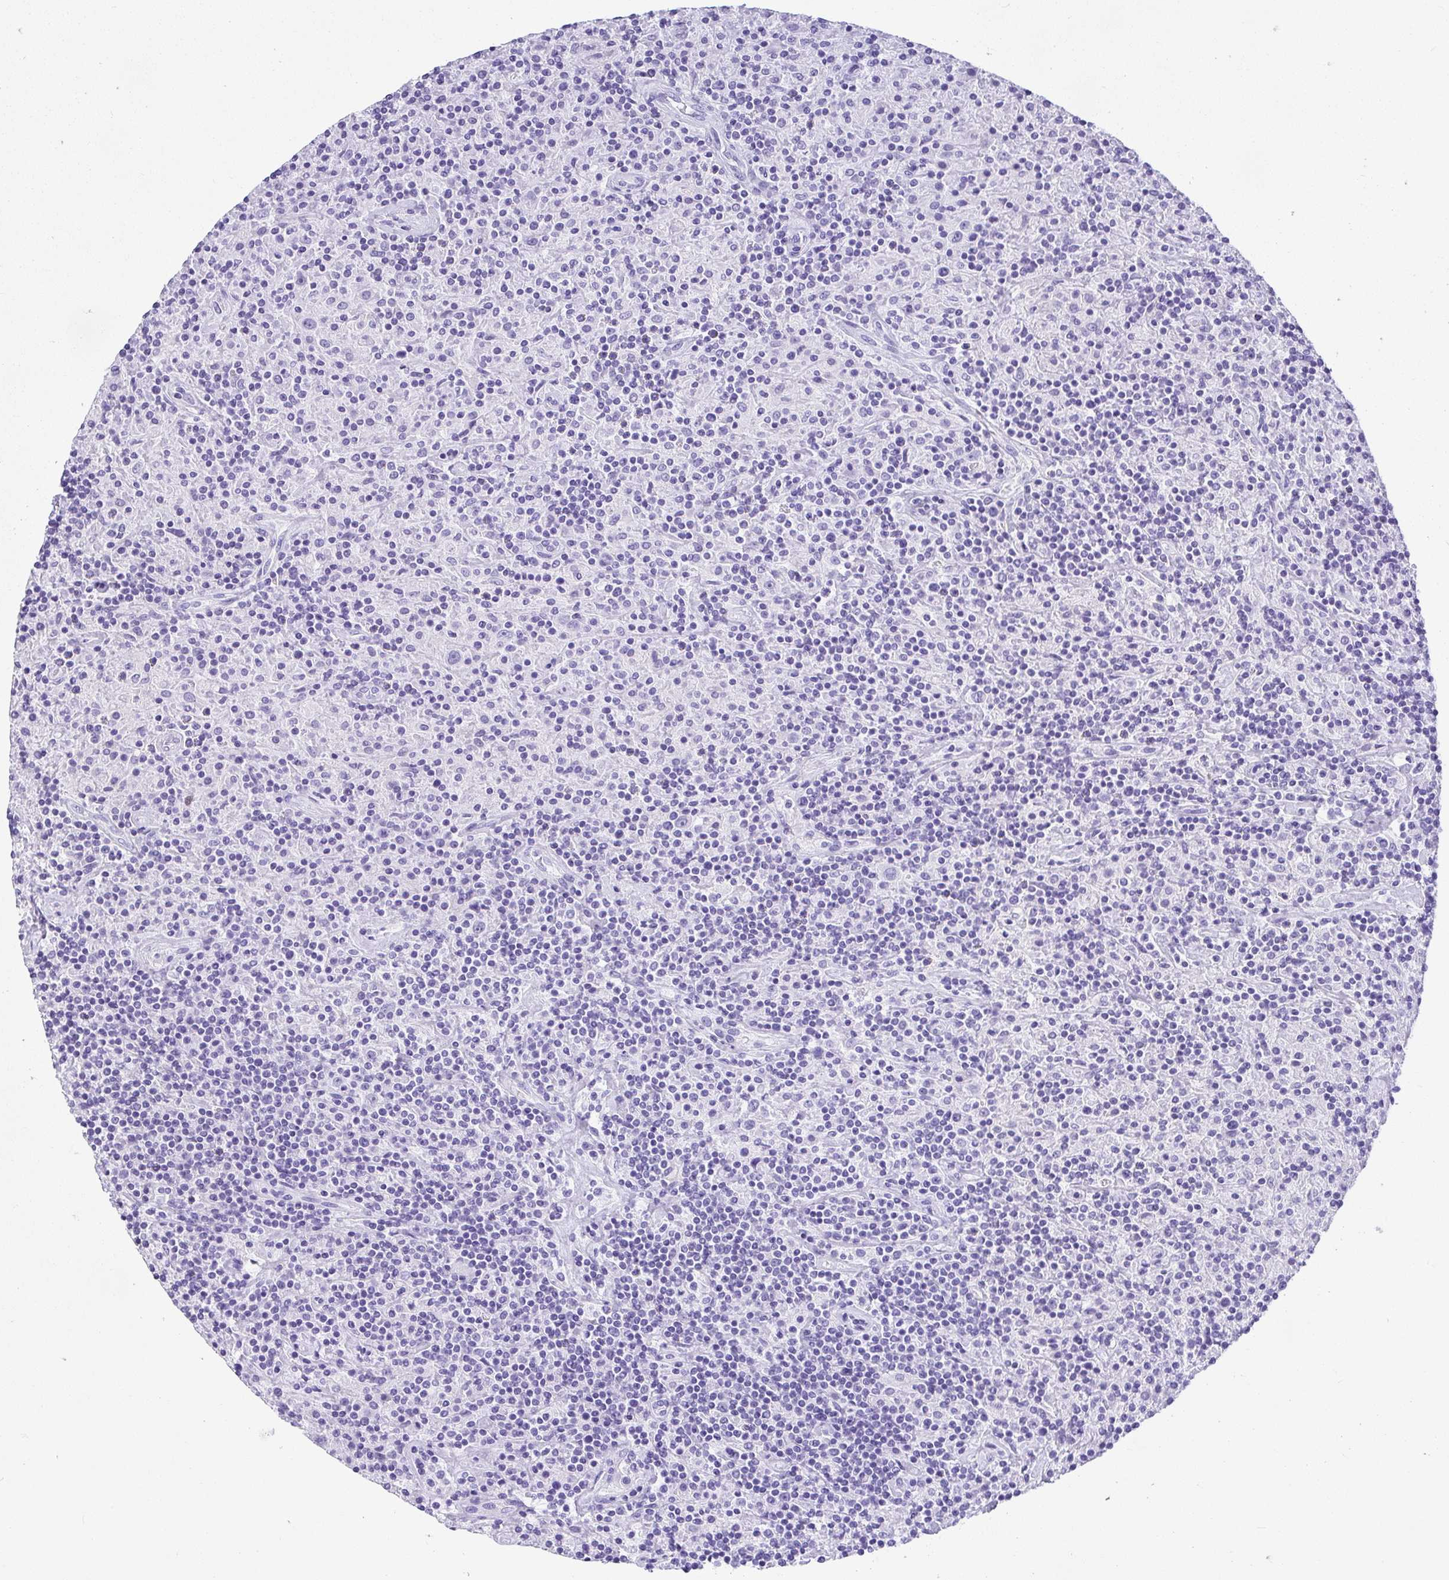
{"staining": {"intensity": "negative", "quantity": "none", "location": "none"}, "tissue": "lymphoma", "cell_type": "Tumor cells", "image_type": "cancer", "snomed": [{"axis": "morphology", "description": "Hodgkin's disease, NOS"}, {"axis": "topography", "description": "Lymph node"}], "caption": "Lymphoma stained for a protein using immunohistochemistry demonstrates no staining tumor cells.", "gene": "AVIL", "patient": {"sex": "male", "age": 70}}